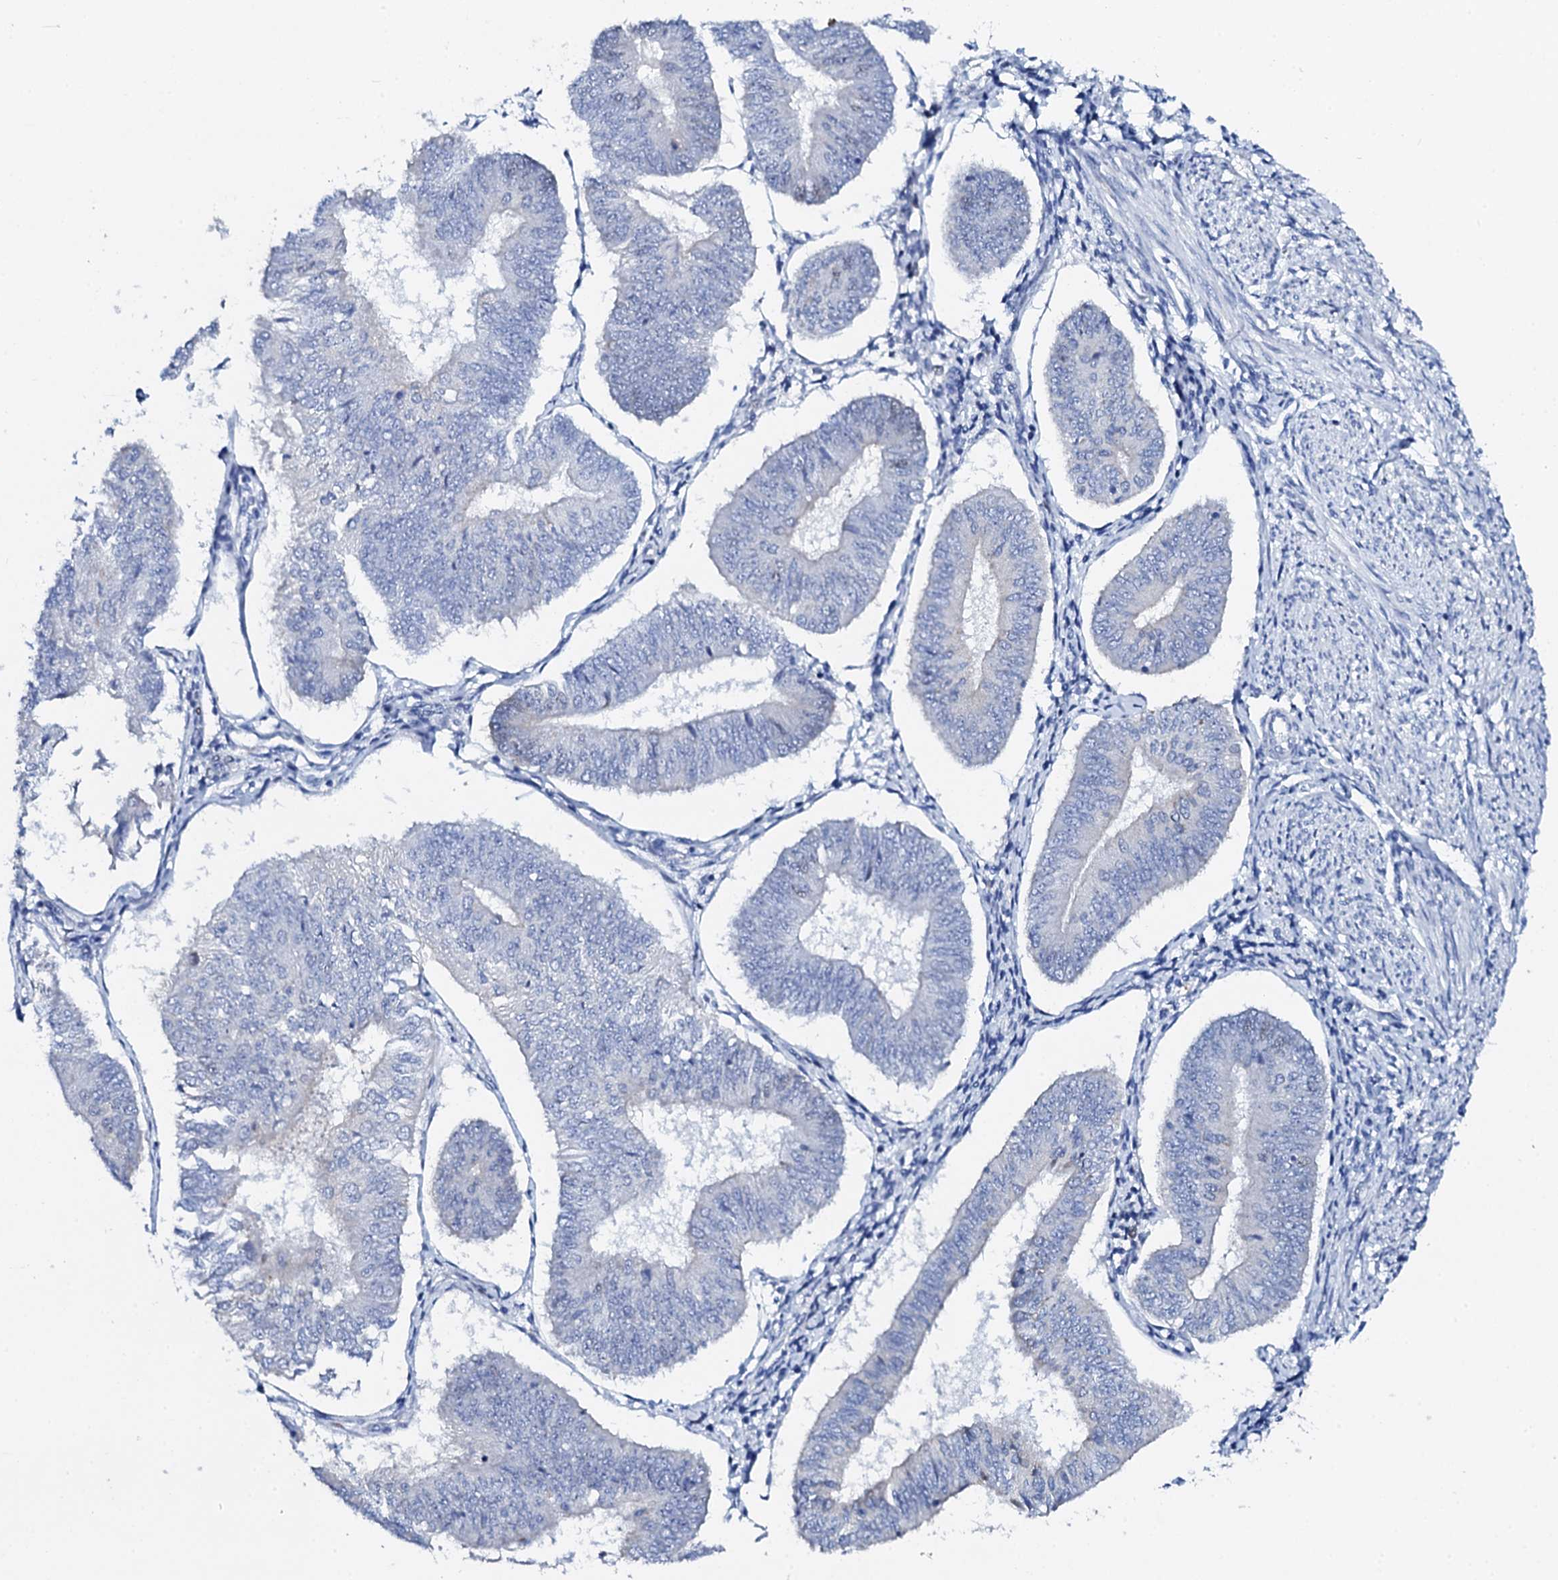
{"staining": {"intensity": "negative", "quantity": "none", "location": "none"}, "tissue": "endometrial cancer", "cell_type": "Tumor cells", "image_type": "cancer", "snomed": [{"axis": "morphology", "description": "Adenocarcinoma, NOS"}, {"axis": "topography", "description": "Endometrium"}], "caption": "IHC photomicrograph of human endometrial adenocarcinoma stained for a protein (brown), which demonstrates no positivity in tumor cells.", "gene": "NUDT13", "patient": {"sex": "female", "age": 58}}